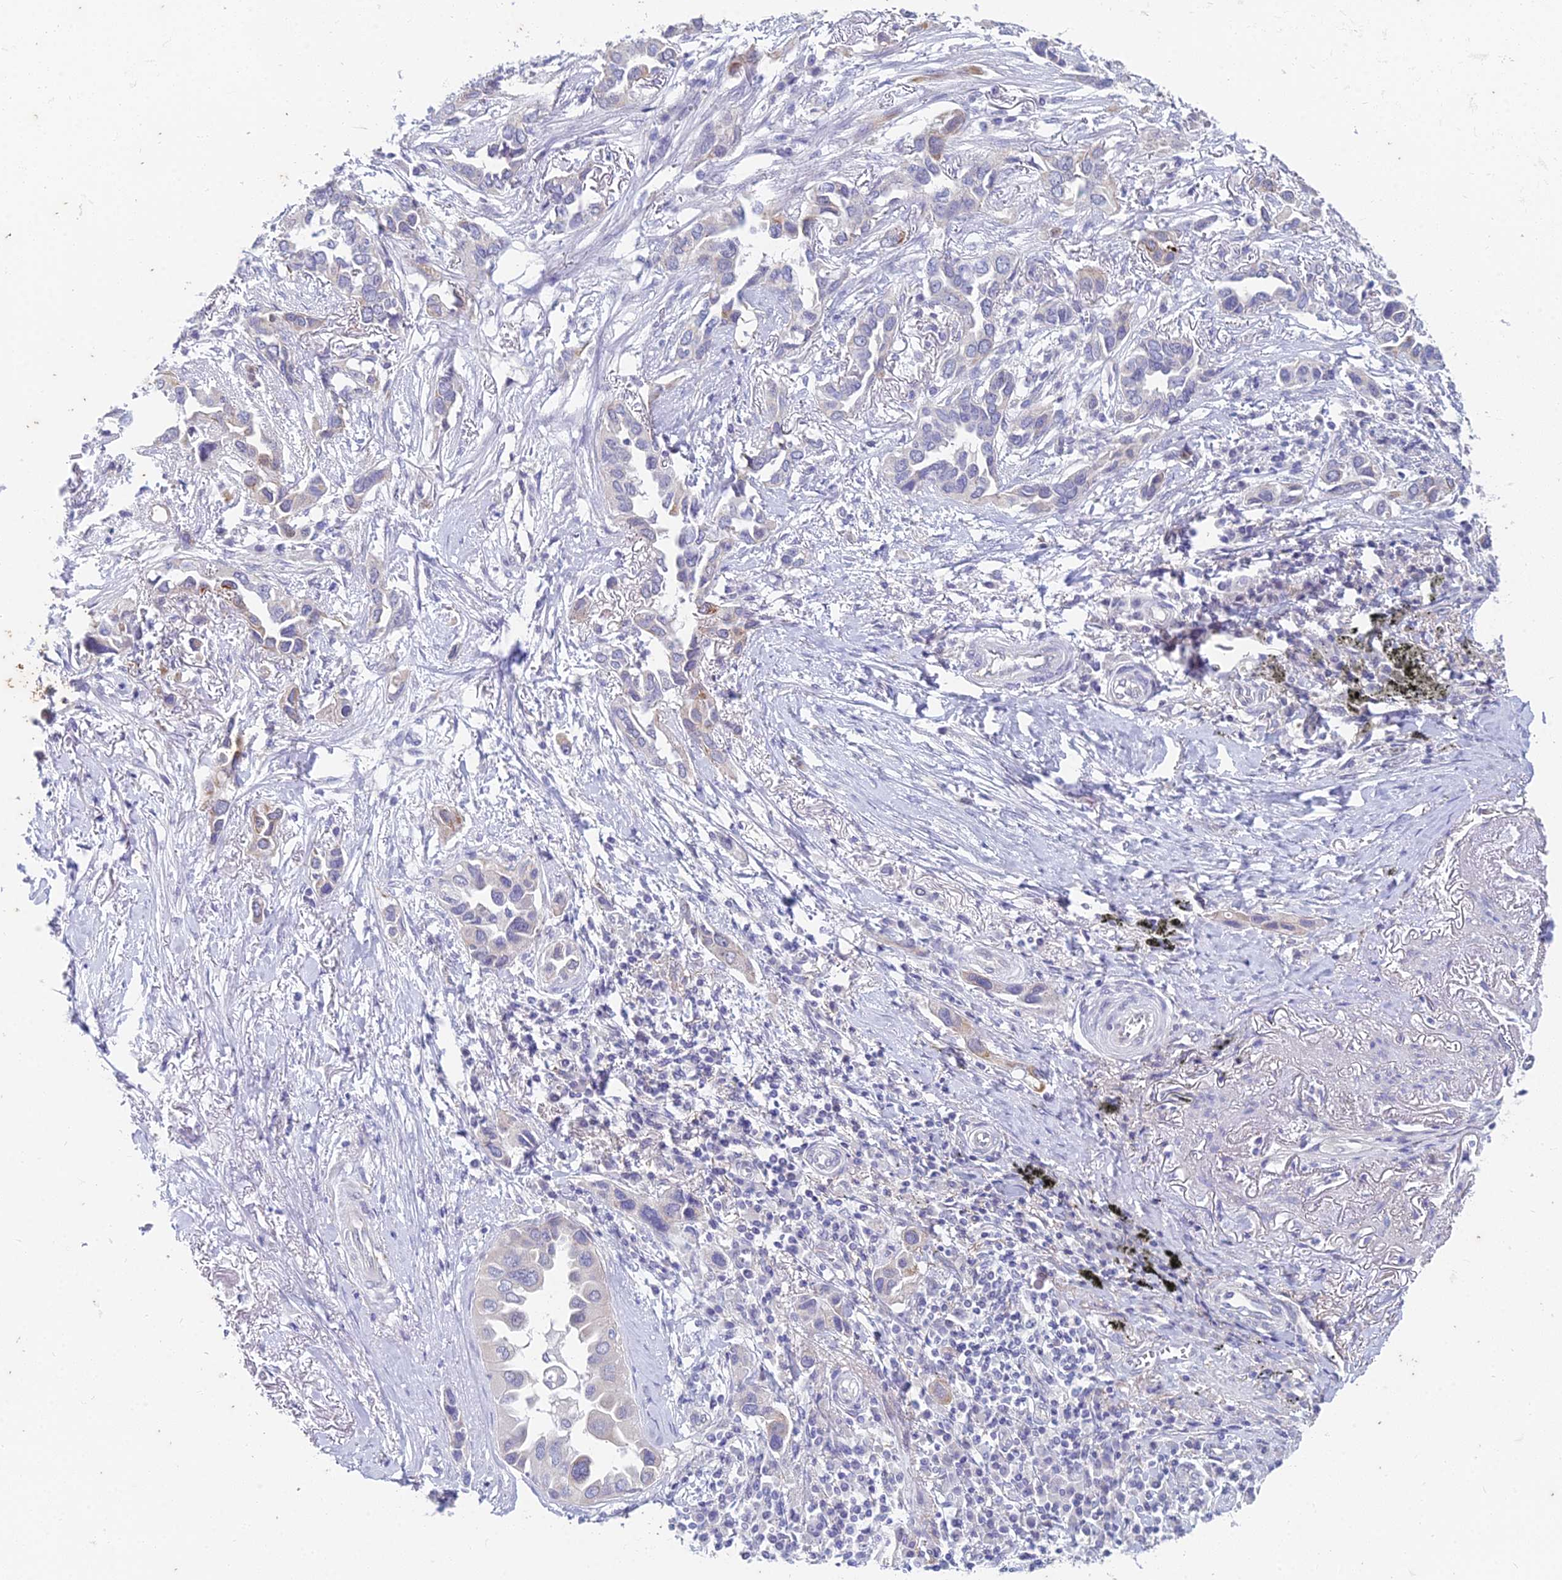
{"staining": {"intensity": "negative", "quantity": "none", "location": "none"}, "tissue": "lung cancer", "cell_type": "Tumor cells", "image_type": "cancer", "snomed": [{"axis": "morphology", "description": "Adenocarcinoma, NOS"}, {"axis": "topography", "description": "Lung"}], "caption": "Lung adenocarcinoma was stained to show a protein in brown. There is no significant positivity in tumor cells.", "gene": "EEF2KMT", "patient": {"sex": "female", "age": 76}}